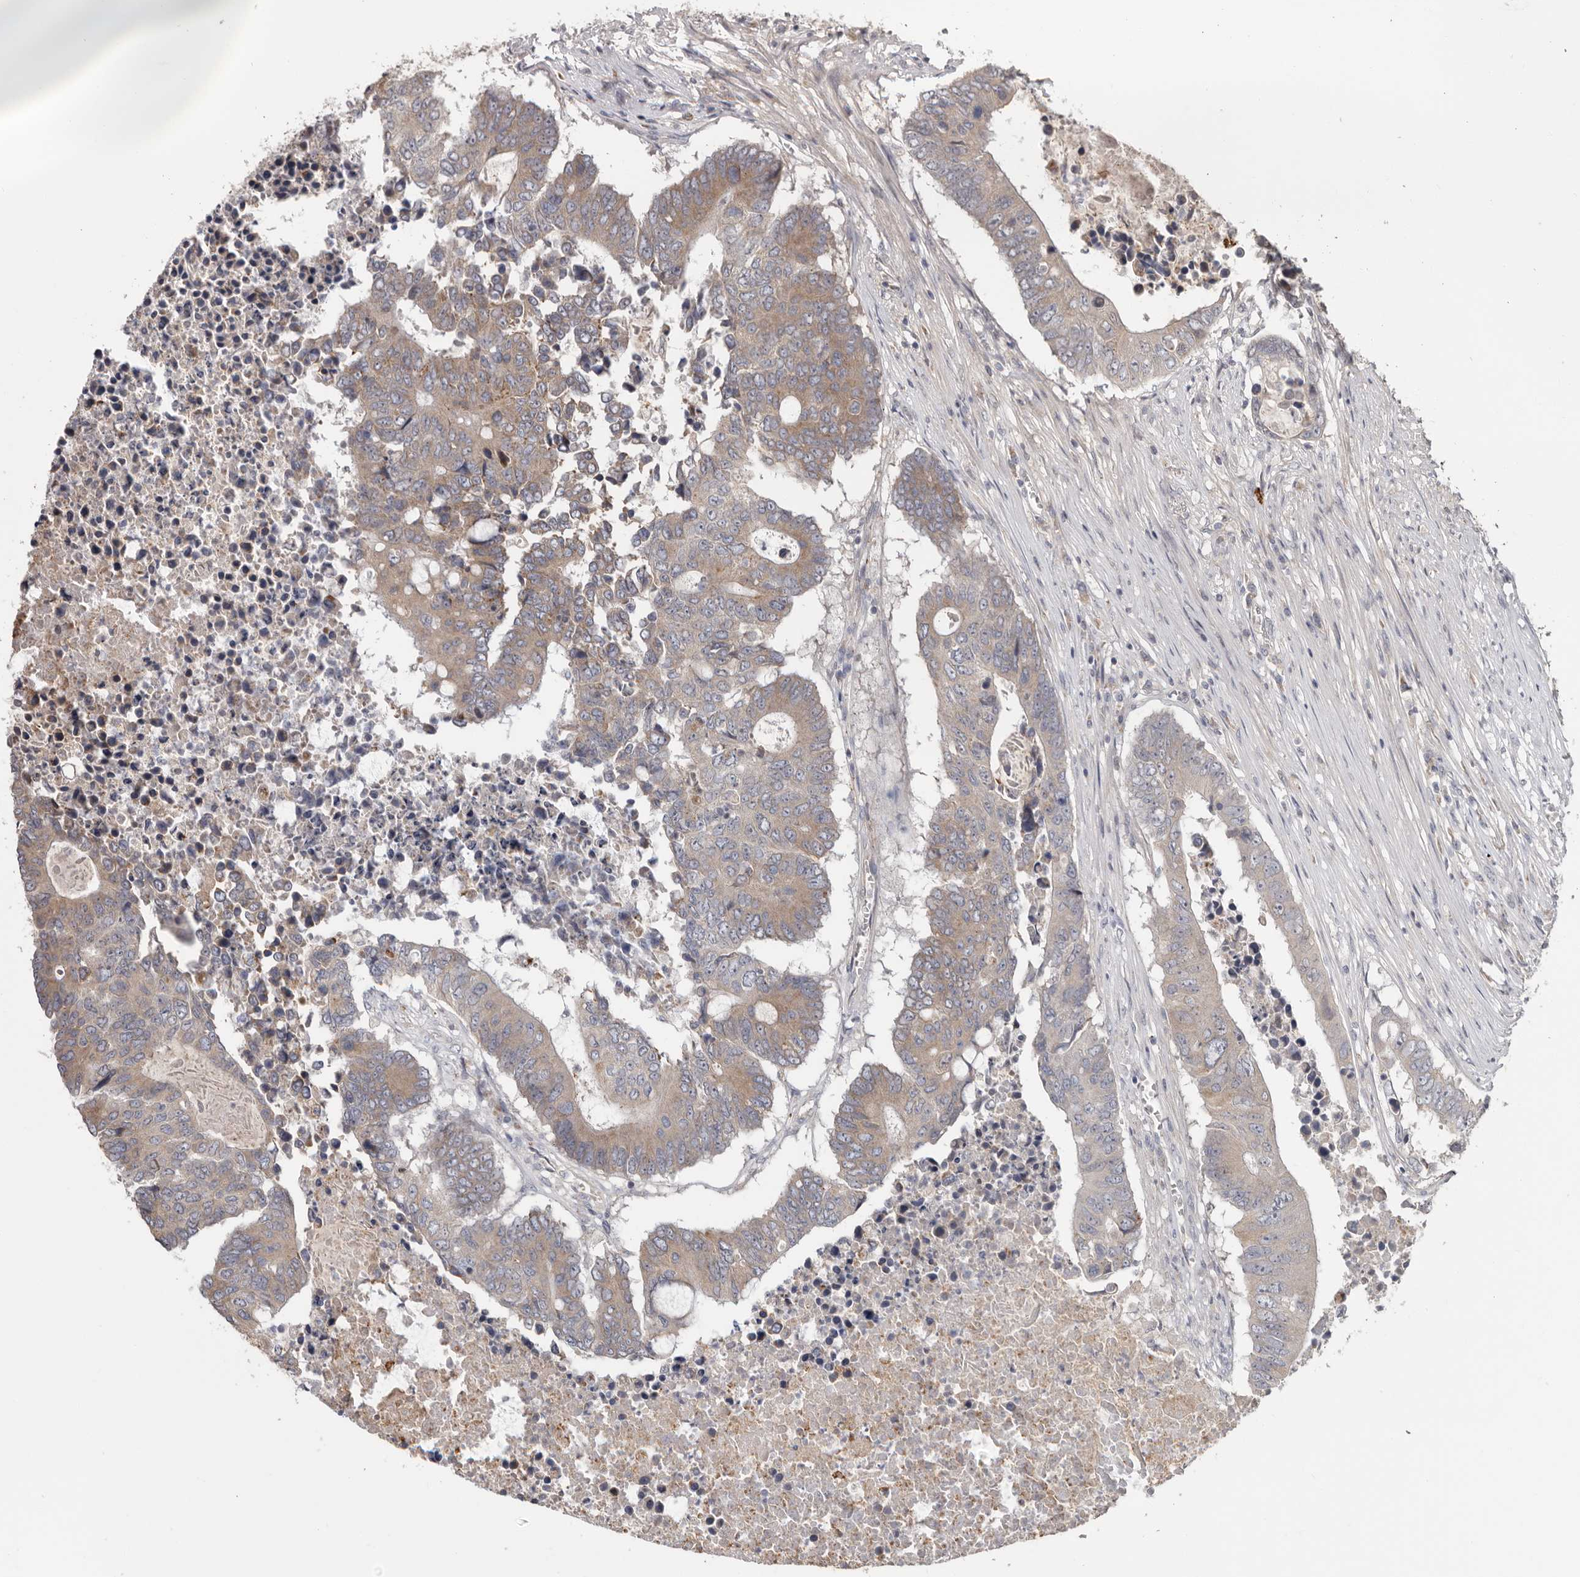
{"staining": {"intensity": "weak", "quantity": ">75%", "location": "cytoplasmic/membranous"}, "tissue": "colorectal cancer", "cell_type": "Tumor cells", "image_type": "cancer", "snomed": [{"axis": "morphology", "description": "Adenocarcinoma, NOS"}, {"axis": "topography", "description": "Colon"}], "caption": "Protein expression analysis of human colorectal cancer reveals weak cytoplasmic/membranous positivity in about >75% of tumor cells. The staining was performed using DAB (3,3'-diaminobenzidine) to visualize the protein expression in brown, while the nuclei were stained in blue with hematoxylin (Magnification: 20x).", "gene": "TMUB1", "patient": {"sex": "male", "age": 87}}